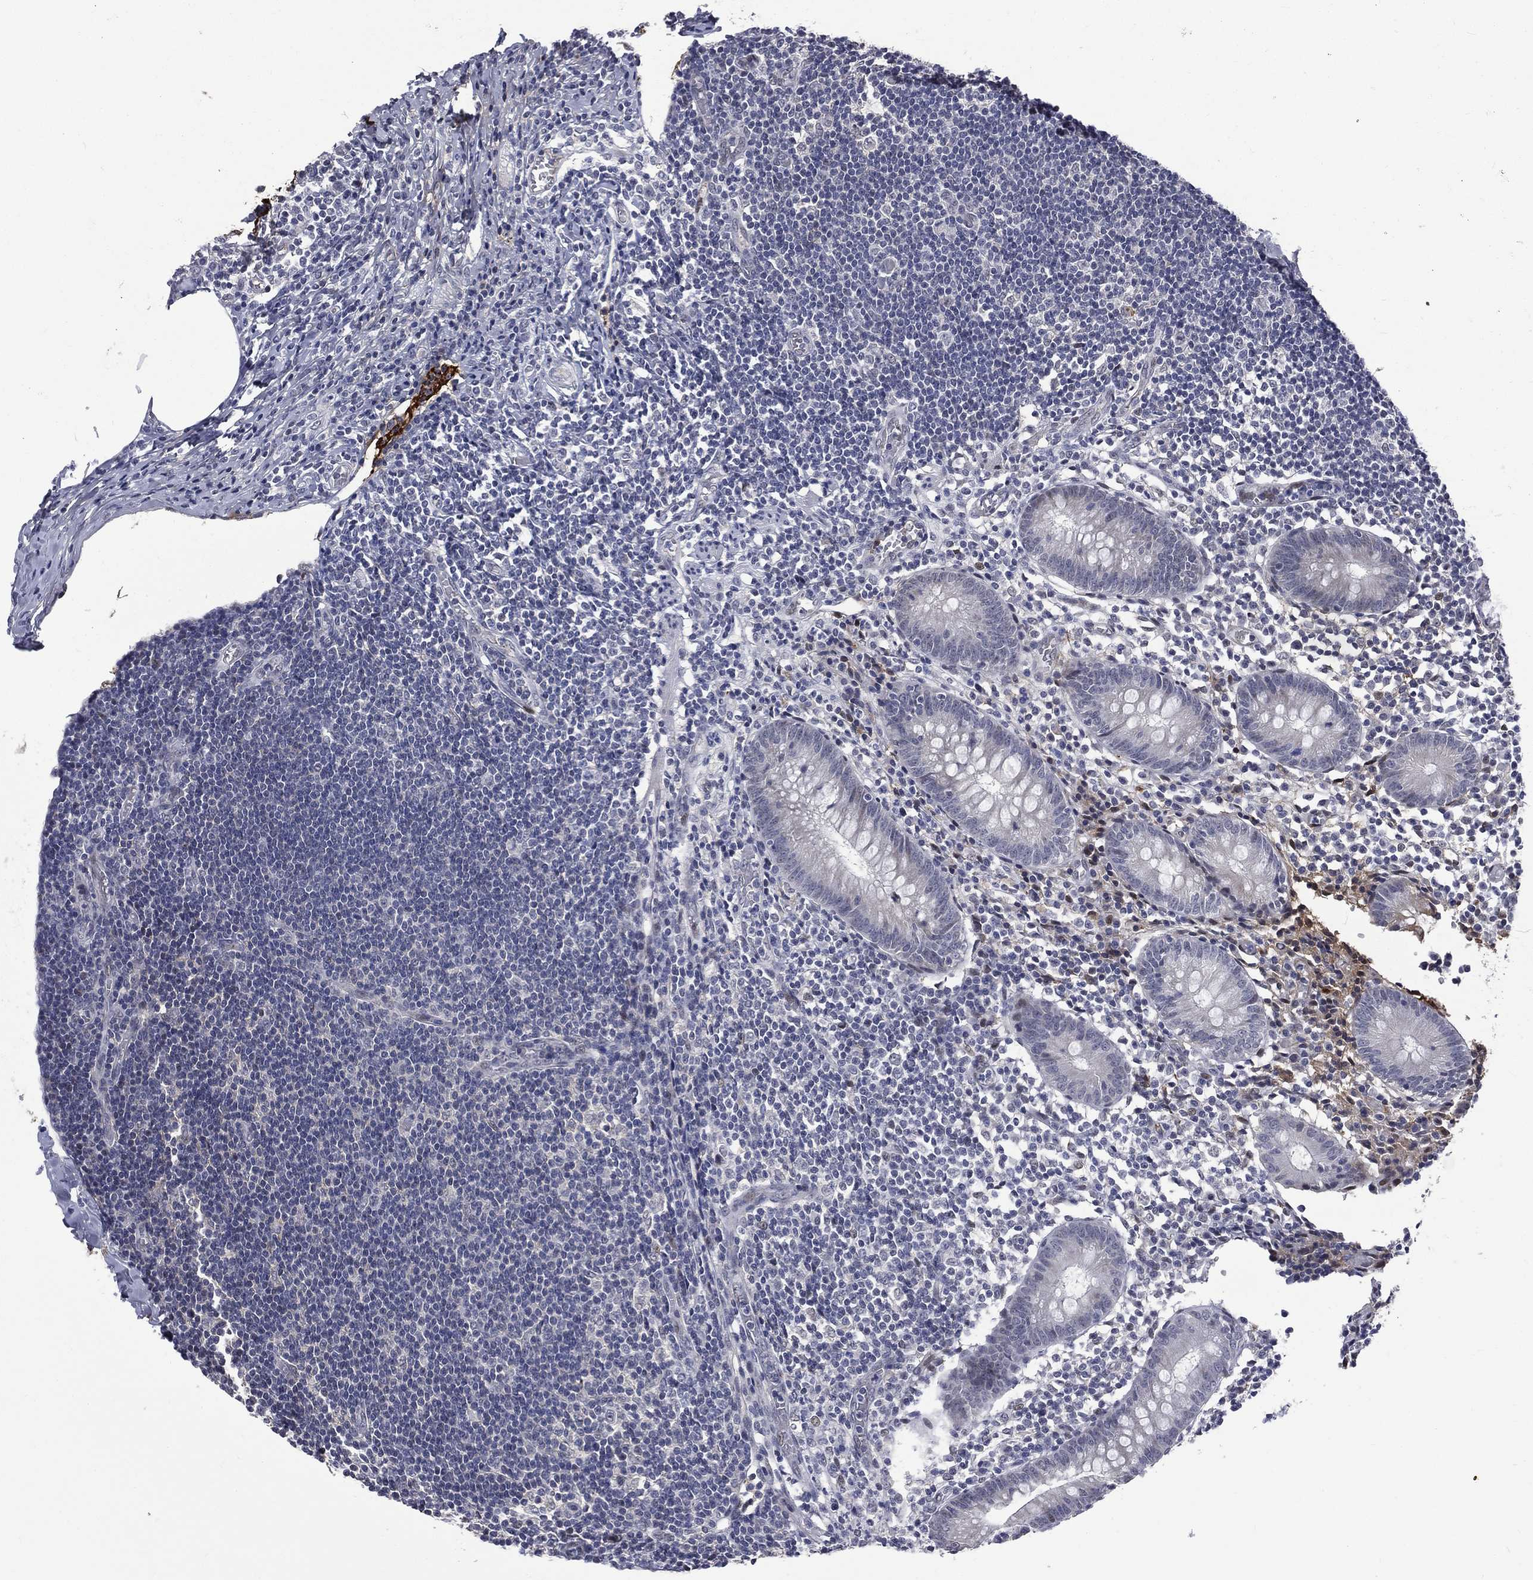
{"staining": {"intensity": "negative", "quantity": "none", "location": "none"}, "tissue": "appendix", "cell_type": "Glandular cells", "image_type": "normal", "snomed": [{"axis": "morphology", "description": "Normal tissue, NOS"}, {"axis": "topography", "description": "Appendix"}], "caption": "Immunohistochemical staining of benign appendix reveals no significant staining in glandular cells. (DAB IHC with hematoxylin counter stain).", "gene": "FGG", "patient": {"sex": "female", "age": 40}}